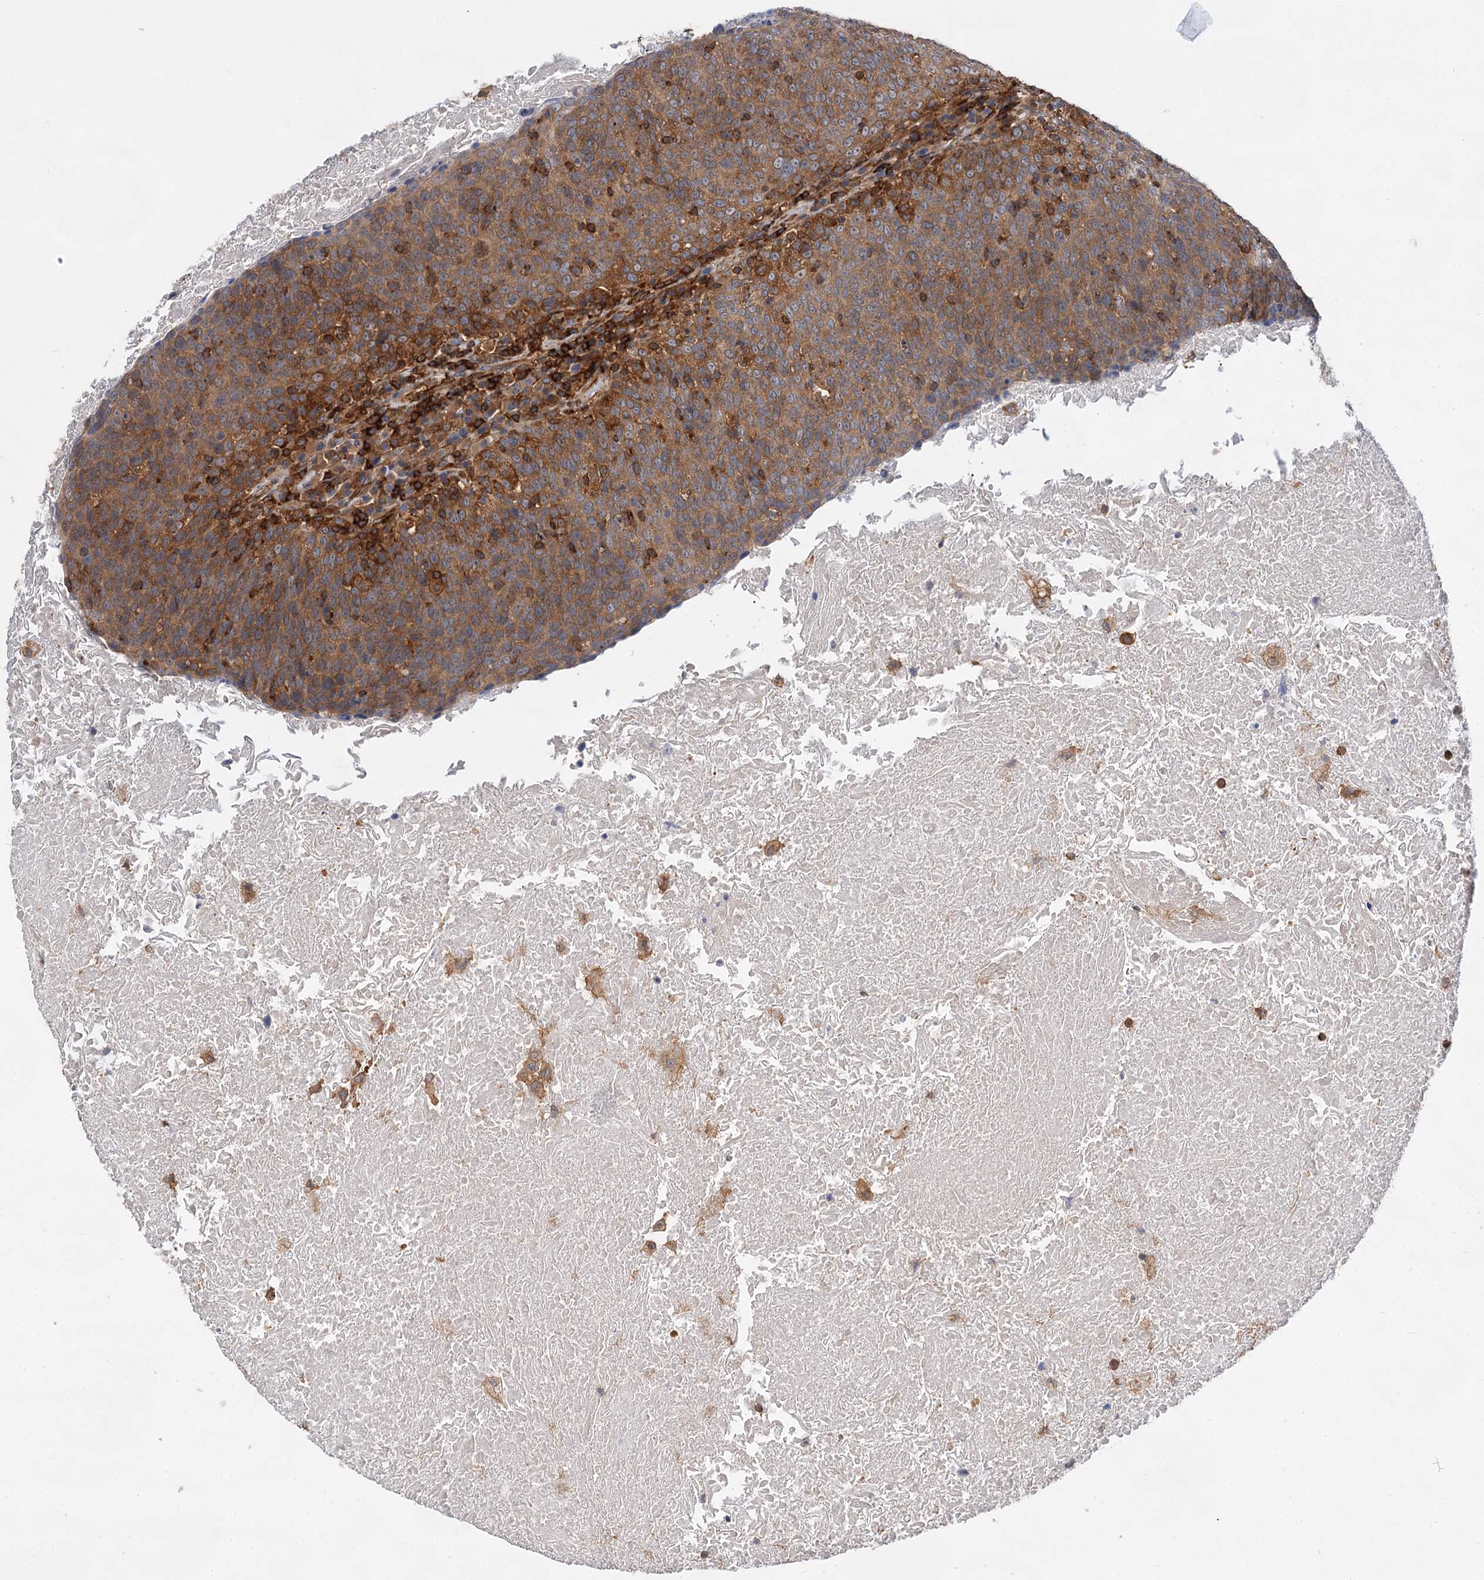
{"staining": {"intensity": "moderate", "quantity": ">75%", "location": "cytoplasmic/membranous"}, "tissue": "head and neck cancer", "cell_type": "Tumor cells", "image_type": "cancer", "snomed": [{"axis": "morphology", "description": "Squamous cell carcinoma, NOS"}, {"axis": "morphology", "description": "Squamous cell carcinoma, metastatic, NOS"}, {"axis": "topography", "description": "Lymph node"}, {"axis": "topography", "description": "Head-Neck"}], "caption": "The immunohistochemical stain labels moderate cytoplasmic/membranous staining in tumor cells of squamous cell carcinoma (head and neck) tissue.", "gene": "PACS1", "patient": {"sex": "male", "age": 62}}